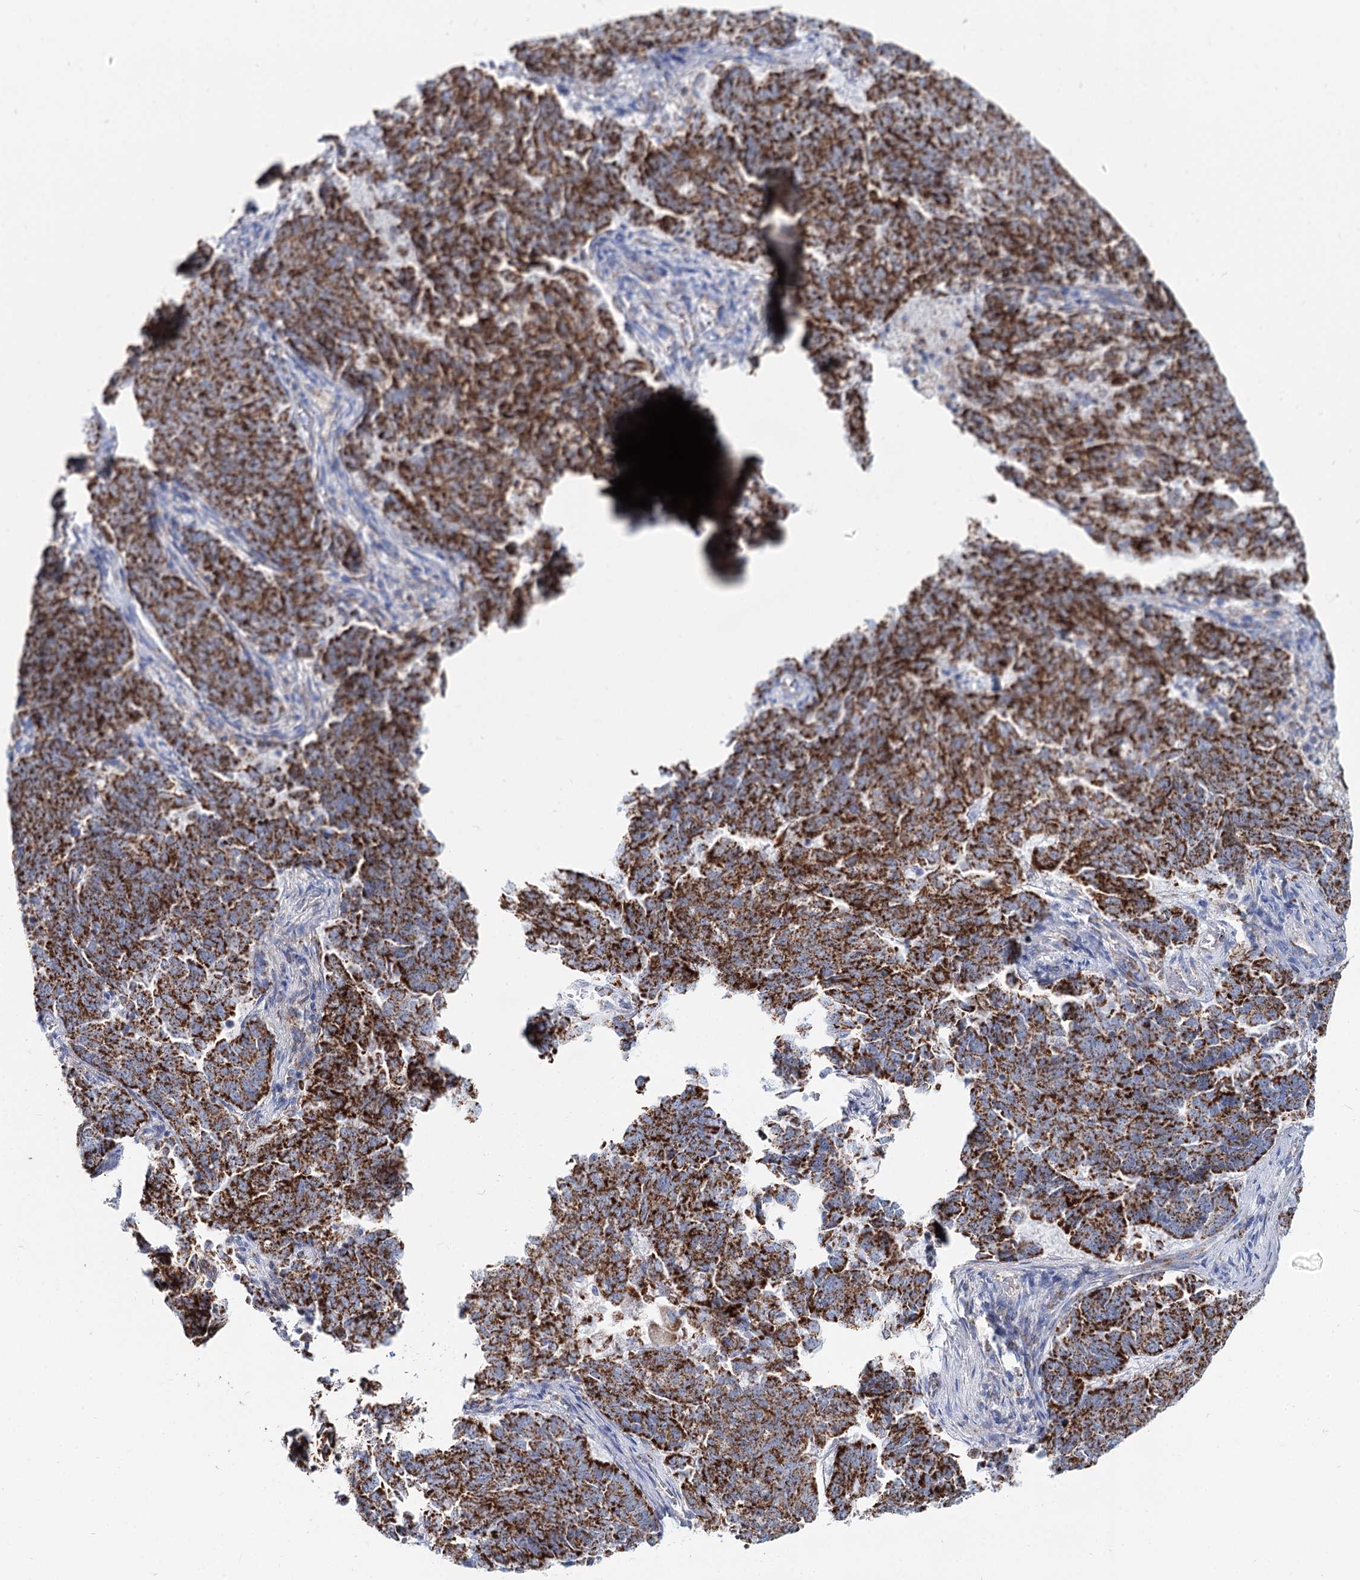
{"staining": {"intensity": "strong", "quantity": ">75%", "location": "cytoplasmic/membranous"}, "tissue": "endometrial cancer", "cell_type": "Tumor cells", "image_type": "cancer", "snomed": [{"axis": "morphology", "description": "Adenocarcinoma, NOS"}, {"axis": "topography", "description": "Endometrium"}], "caption": "Protein expression by immunohistochemistry reveals strong cytoplasmic/membranous positivity in approximately >75% of tumor cells in endometrial cancer (adenocarcinoma).", "gene": "MCCC2", "patient": {"sex": "female", "age": 80}}